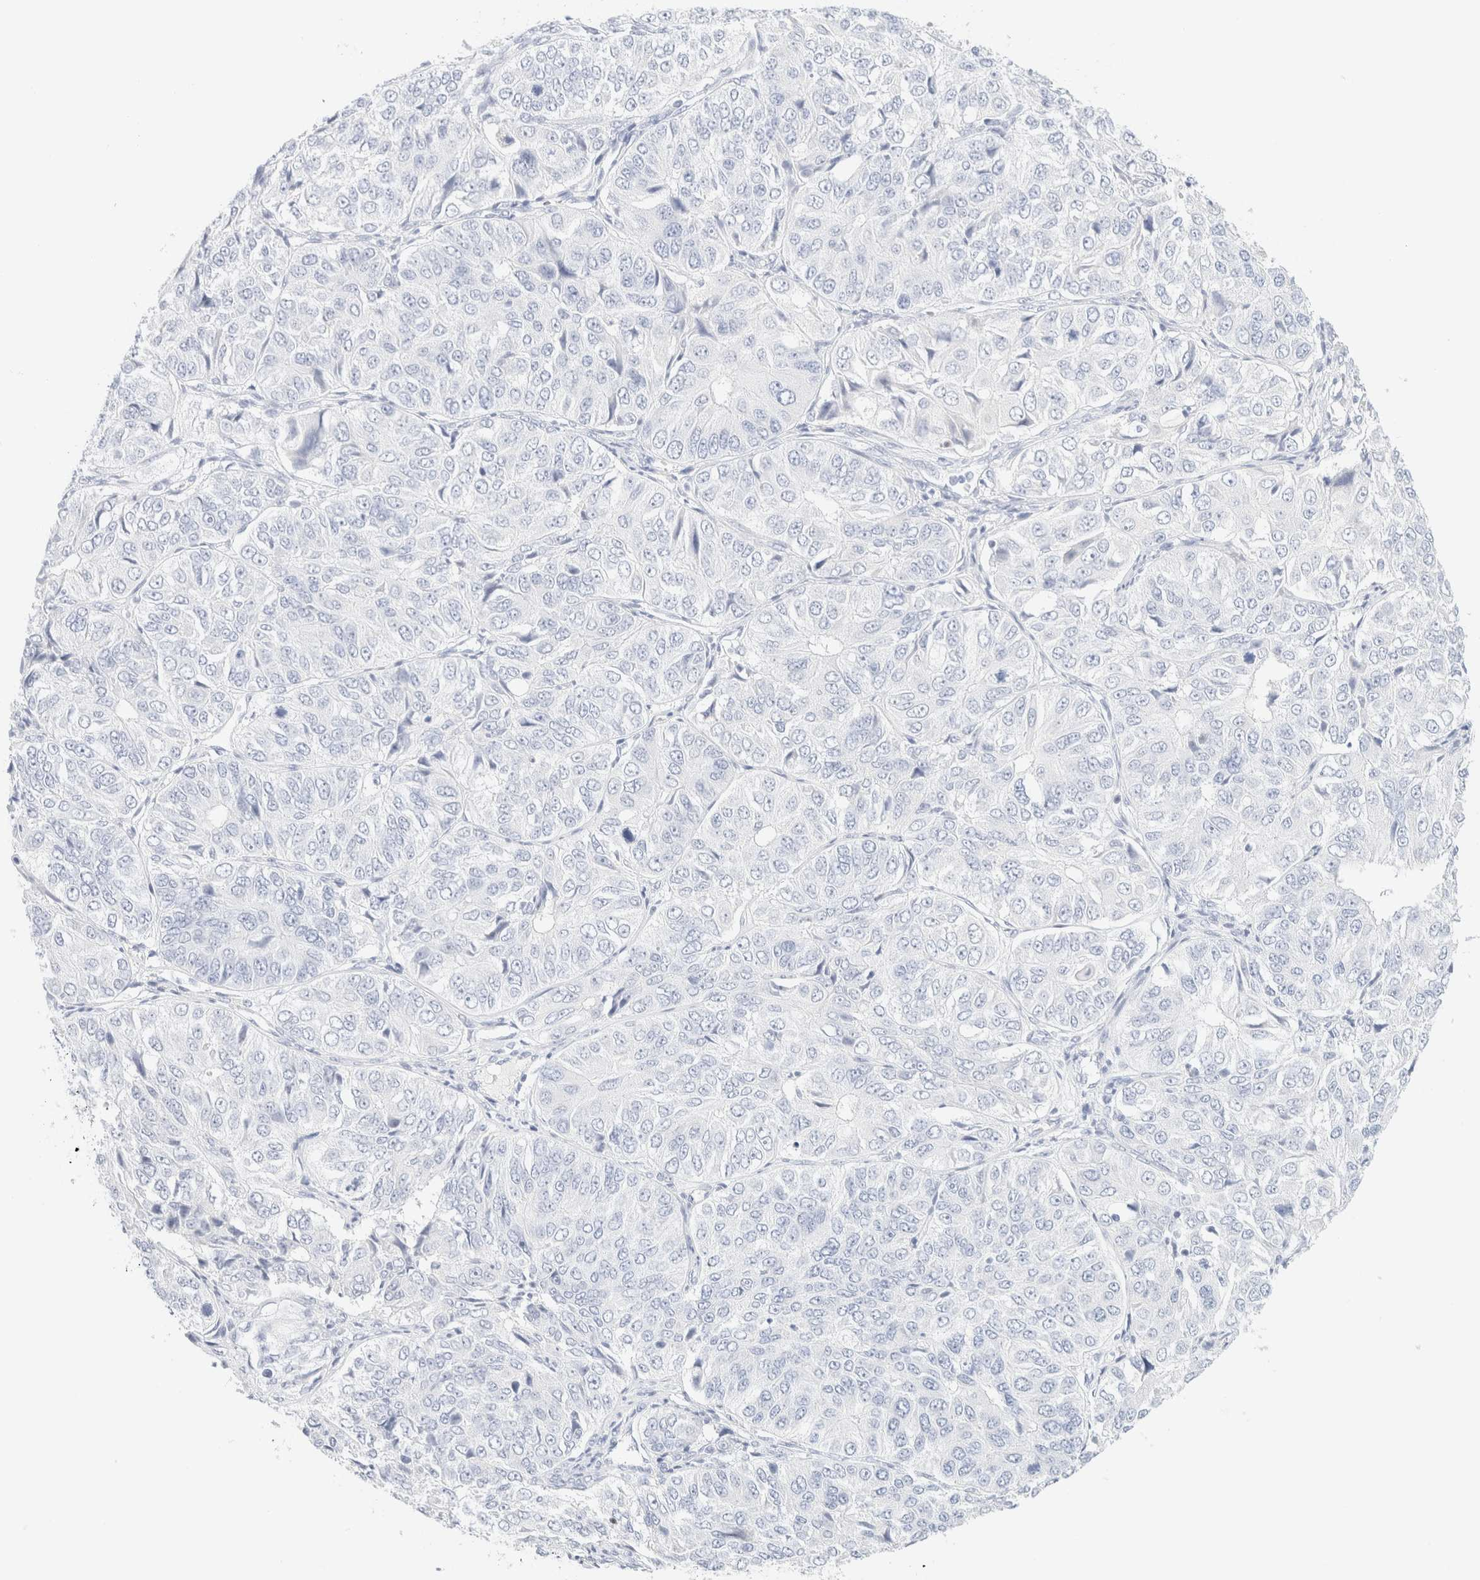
{"staining": {"intensity": "negative", "quantity": "none", "location": "none"}, "tissue": "ovarian cancer", "cell_type": "Tumor cells", "image_type": "cancer", "snomed": [{"axis": "morphology", "description": "Carcinoma, endometroid"}, {"axis": "topography", "description": "Ovary"}], "caption": "High magnification brightfield microscopy of ovarian cancer (endometroid carcinoma) stained with DAB (brown) and counterstained with hematoxylin (blue): tumor cells show no significant staining.", "gene": "IKZF3", "patient": {"sex": "female", "age": 51}}